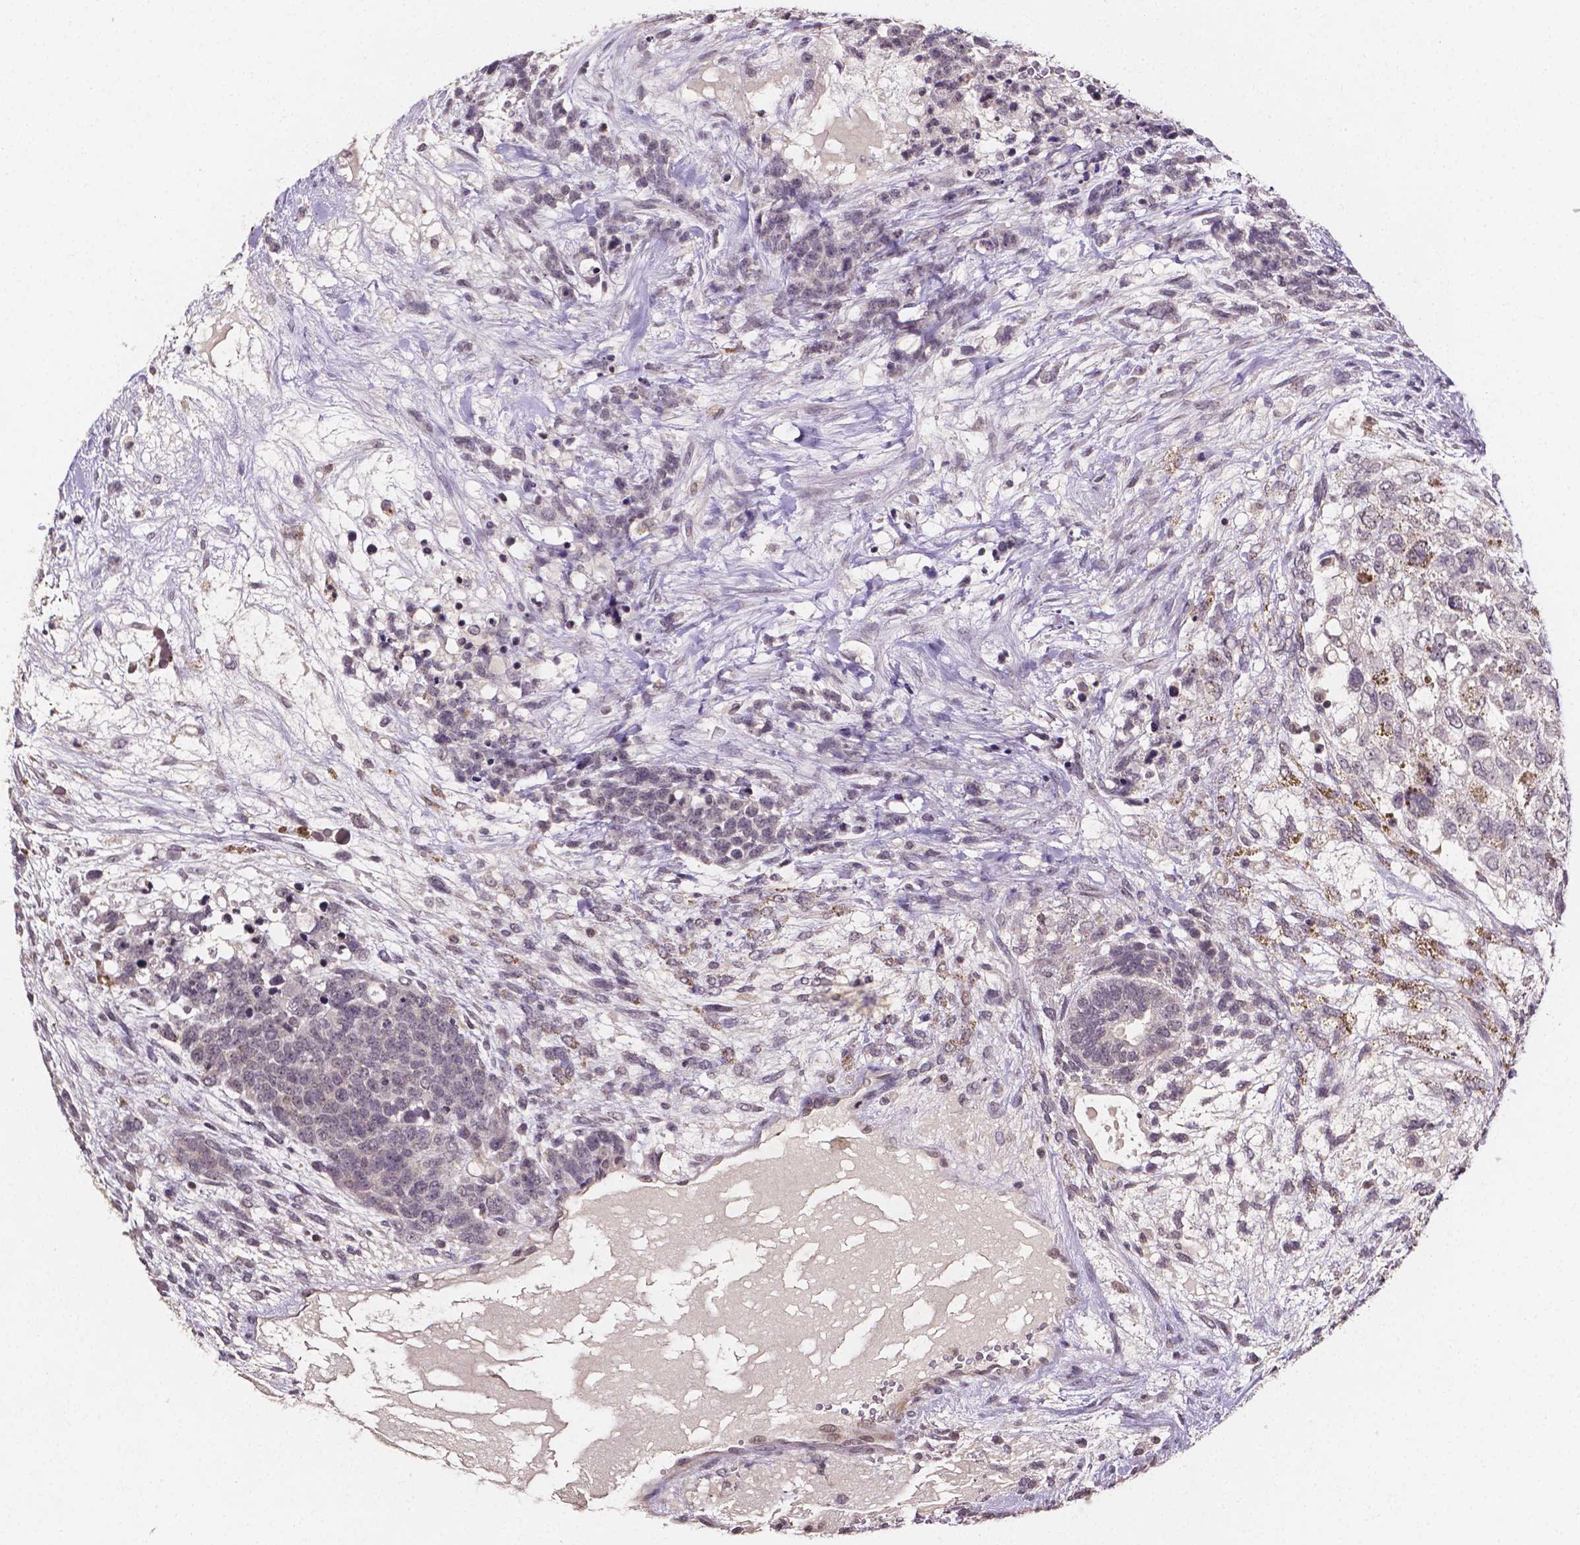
{"staining": {"intensity": "moderate", "quantity": "<25%", "location": "cytoplasmic/membranous"}, "tissue": "testis cancer", "cell_type": "Tumor cells", "image_type": "cancer", "snomed": [{"axis": "morphology", "description": "Carcinoma, Embryonal, NOS"}, {"axis": "topography", "description": "Testis"}], "caption": "Protein analysis of testis cancer (embryonal carcinoma) tissue exhibits moderate cytoplasmic/membranous staining in about <25% of tumor cells. (Brightfield microscopy of DAB IHC at high magnification).", "gene": "NRGN", "patient": {"sex": "male", "age": 23}}